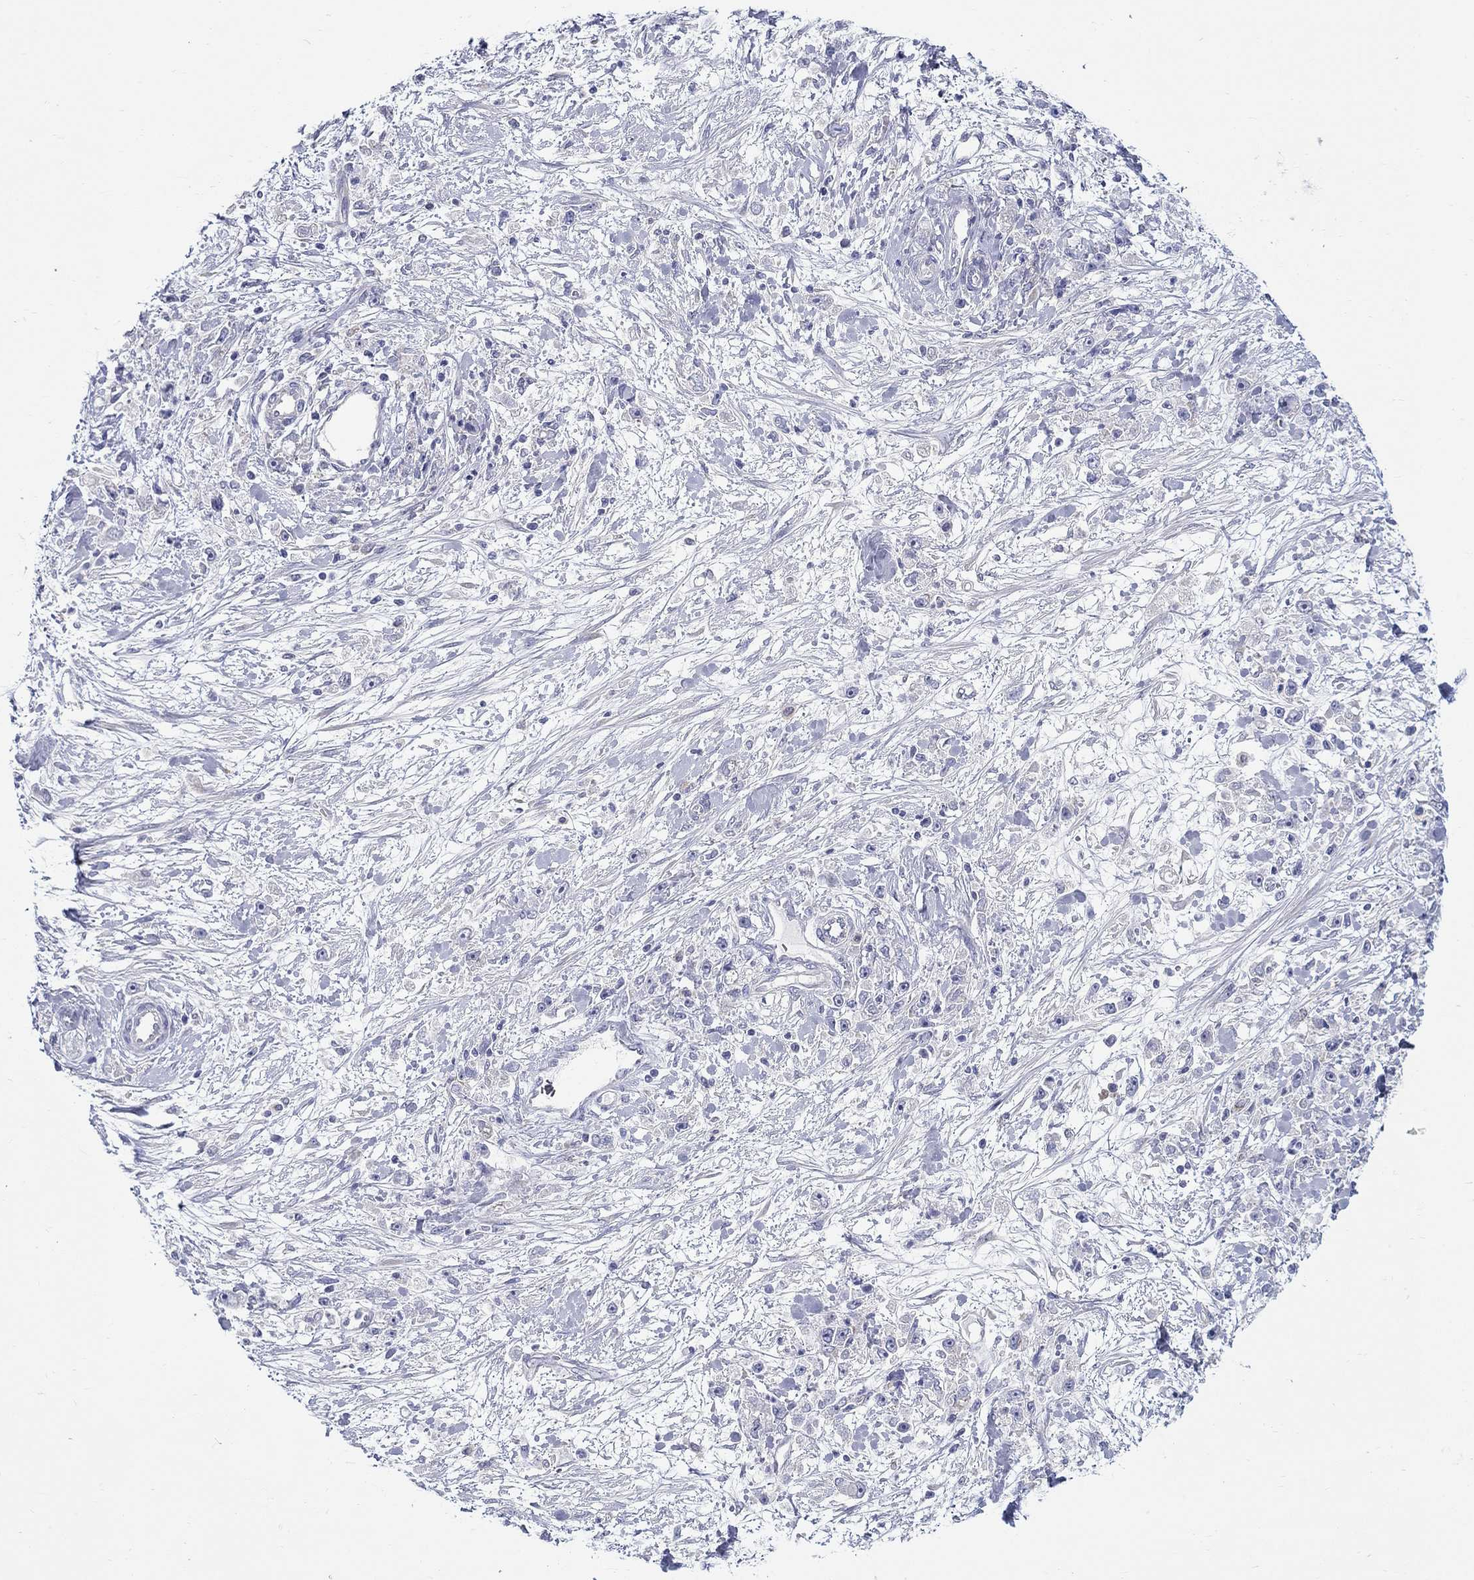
{"staining": {"intensity": "negative", "quantity": "none", "location": "none"}, "tissue": "stomach cancer", "cell_type": "Tumor cells", "image_type": "cancer", "snomed": [{"axis": "morphology", "description": "Adenocarcinoma, NOS"}, {"axis": "topography", "description": "Stomach"}], "caption": "This histopathology image is of stomach adenocarcinoma stained with IHC to label a protein in brown with the nuclei are counter-stained blue. There is no expression in tumor cells.", "gene": "QRFPR", "patient": {"sex": "female", "age": 59}}